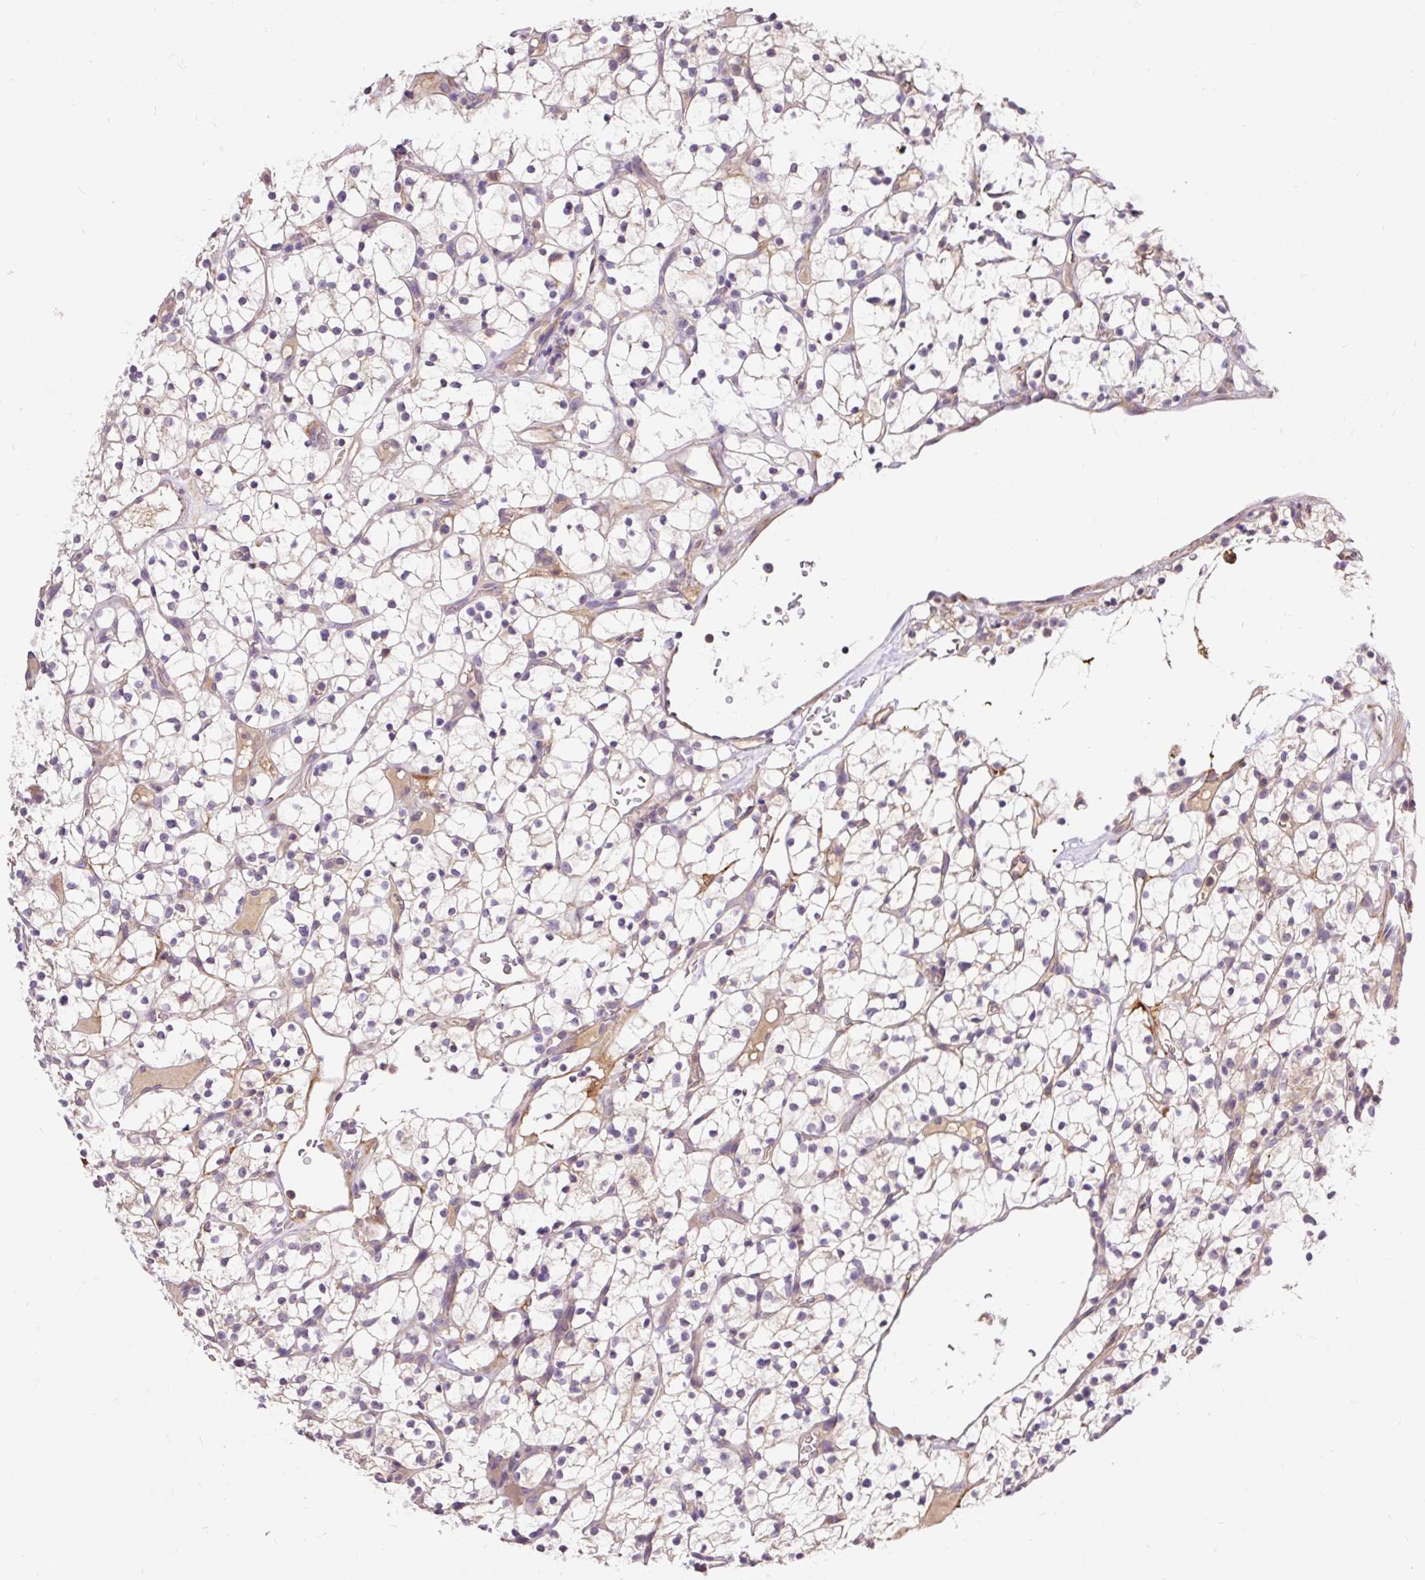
{"staining": {"intensity": "weak", "quantity": "<25%", "location": "cytoplasmic/membranous"}, "tissue": "renal cancer", "cell_type": "Tumor cells", "image_type": "cancer", "snomed": [{"axis": "morphology", "description": "Adenocarcinoma, NOS"}, {"axis": "topography", "description": "Kidney"}], "caption": "IHC photomicrograph of renal cancer (adenocarcinoma) stained for a protein (brown), which demonstrates no staining in tumor cells.", "gene": "SEC63", "patient": {"sex": "female", "age": 64}}